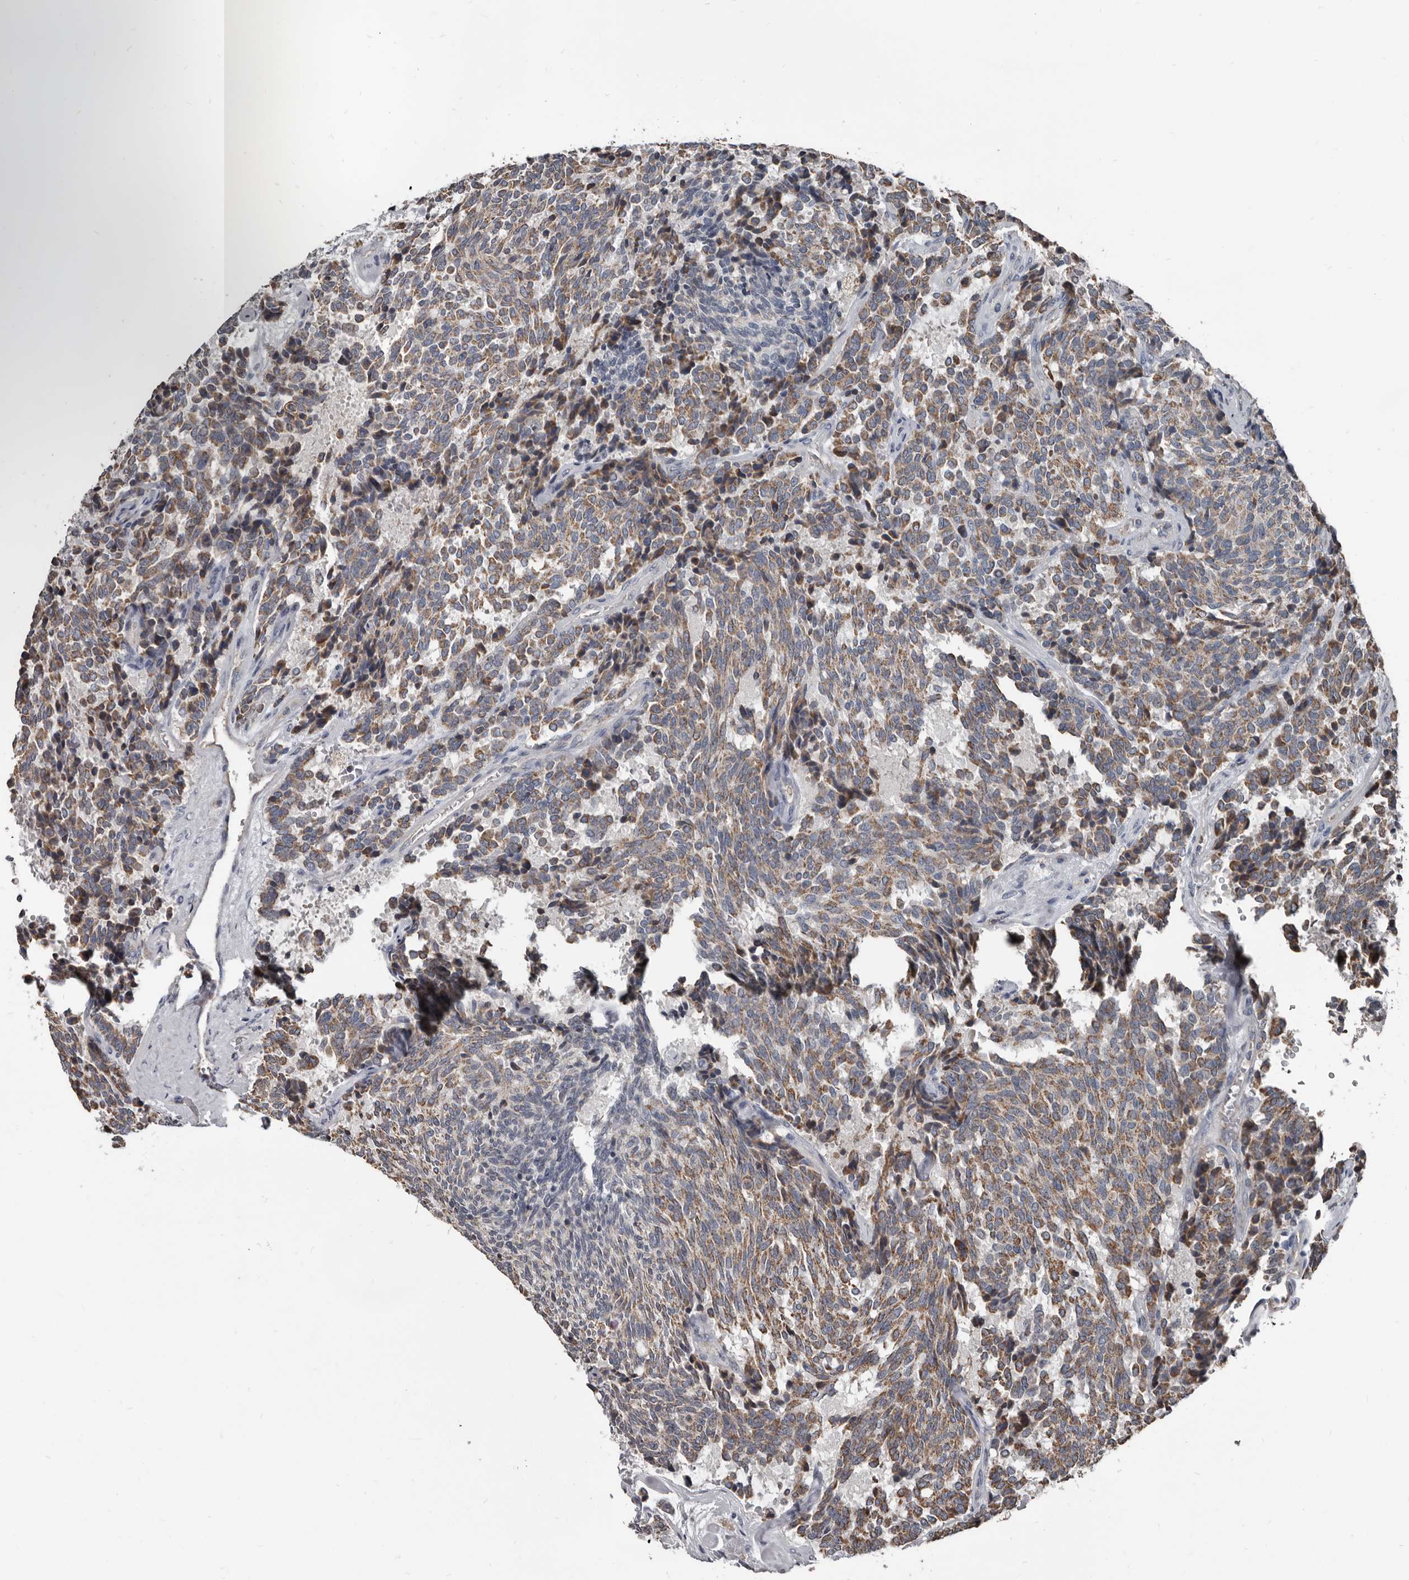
{"staining": {"intensity": "moderate", "quantity": ">75%", "location": "cytoplasmic/membranous"}, "tissue": "carcinoid", "cell_type": "Tumor cells", "image_type": "cancer", "snomed": [{"axis": "morphology", "description": "Carcinoid, malignant, NOS"}, {"axis": "topography", "description": "Pancreas"}], "caption": "Moderate cytoplasmic/membranous protein staining is identified in about >75% of tumor cells in malignant carcinoid.", "gene": "GREB1", "patient": {"sex": "female", "age": 54}}